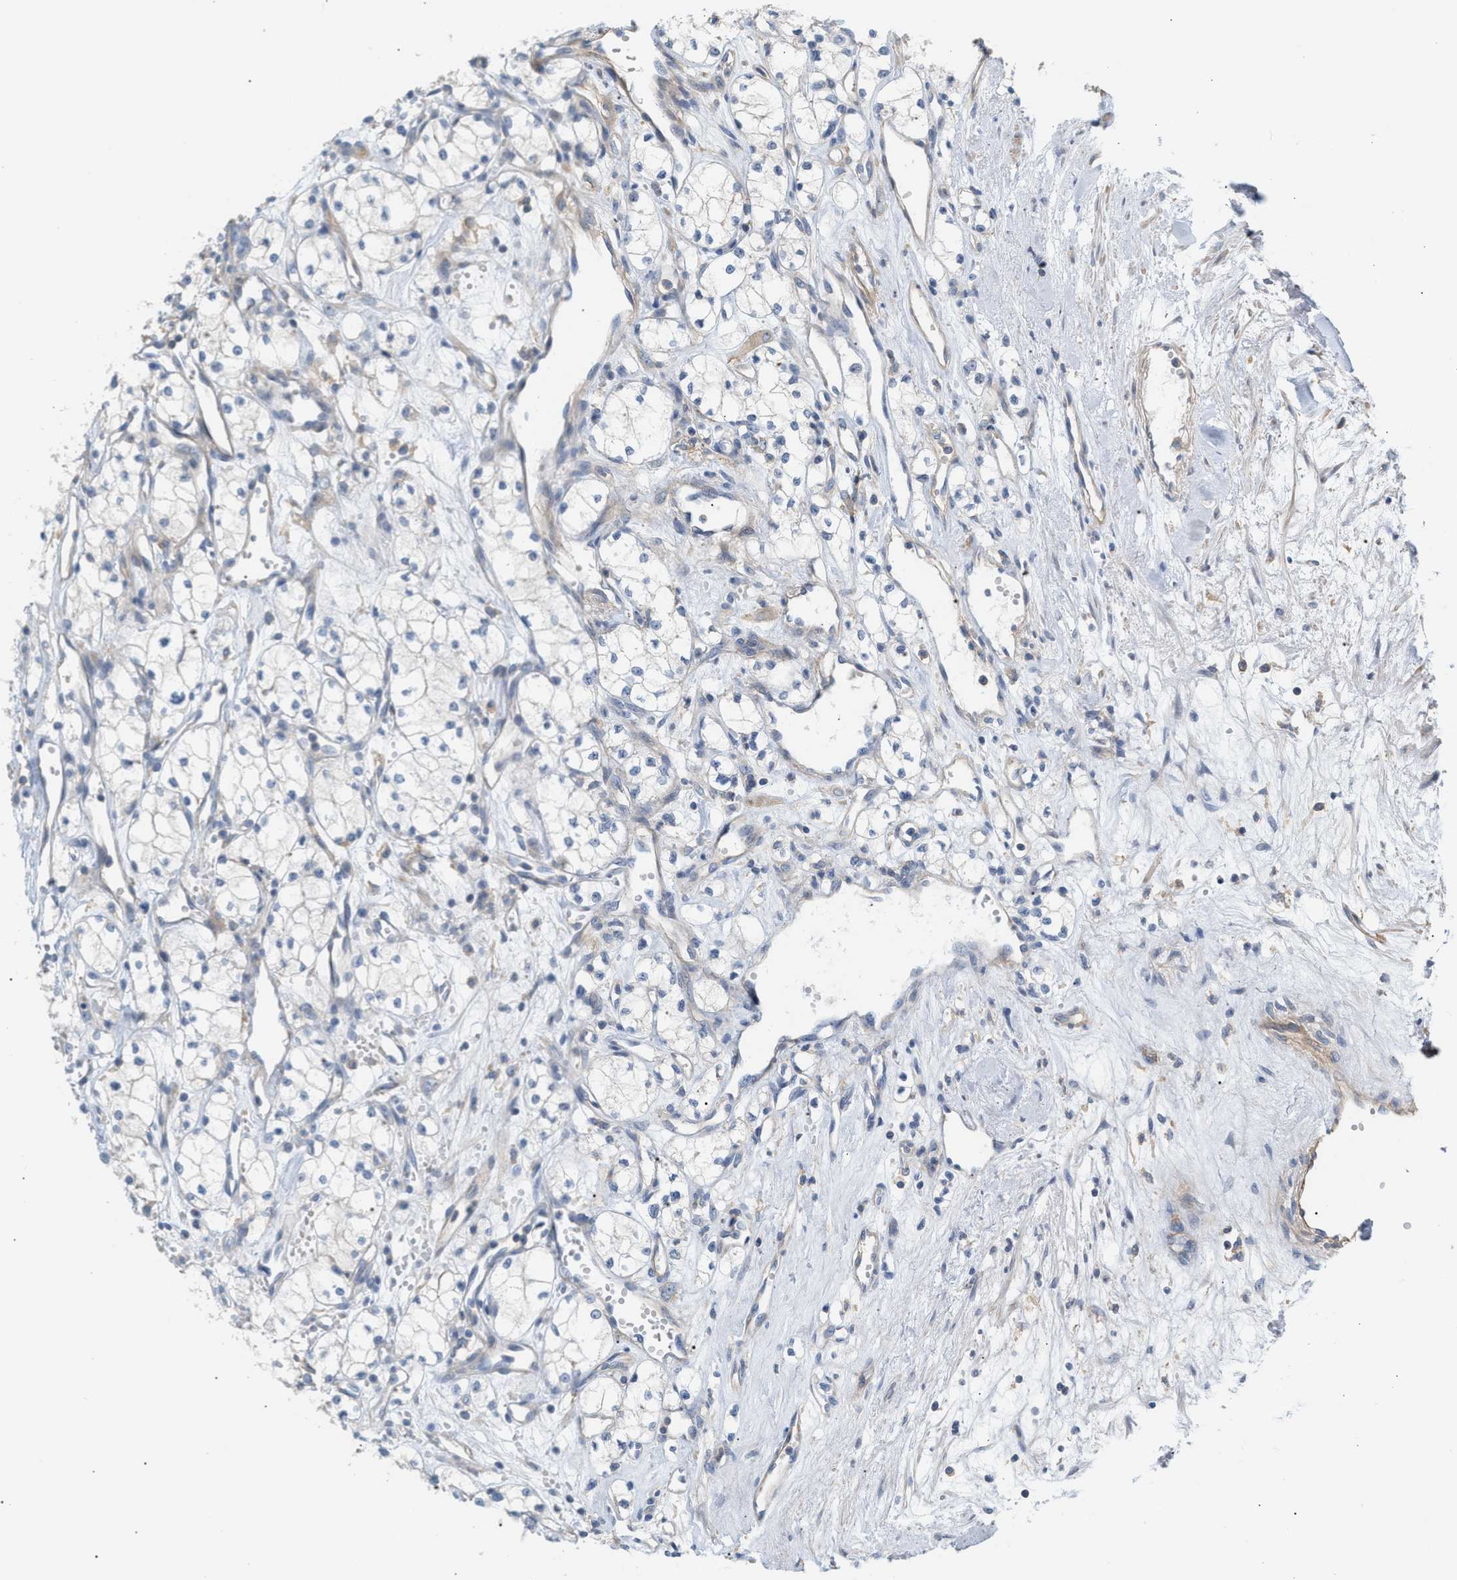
{"staining": {"intensity": "negative", "quantity": "none", "location": "none"}, "tissue": "renal cancer", "cell_type": "Tumor cells", "image_type": "cancer", "snomed": [{"axis": "morphology", "description": "Adenocarcinoma, NOS"}, {"axis": "topography", "description": "Kidney"}], "caption": "Tumor cells are negative for brown protein staining in renal adenocarcinoma.", "gene": "LRCH1", "patient": {"sex": "male", "age": 59}}